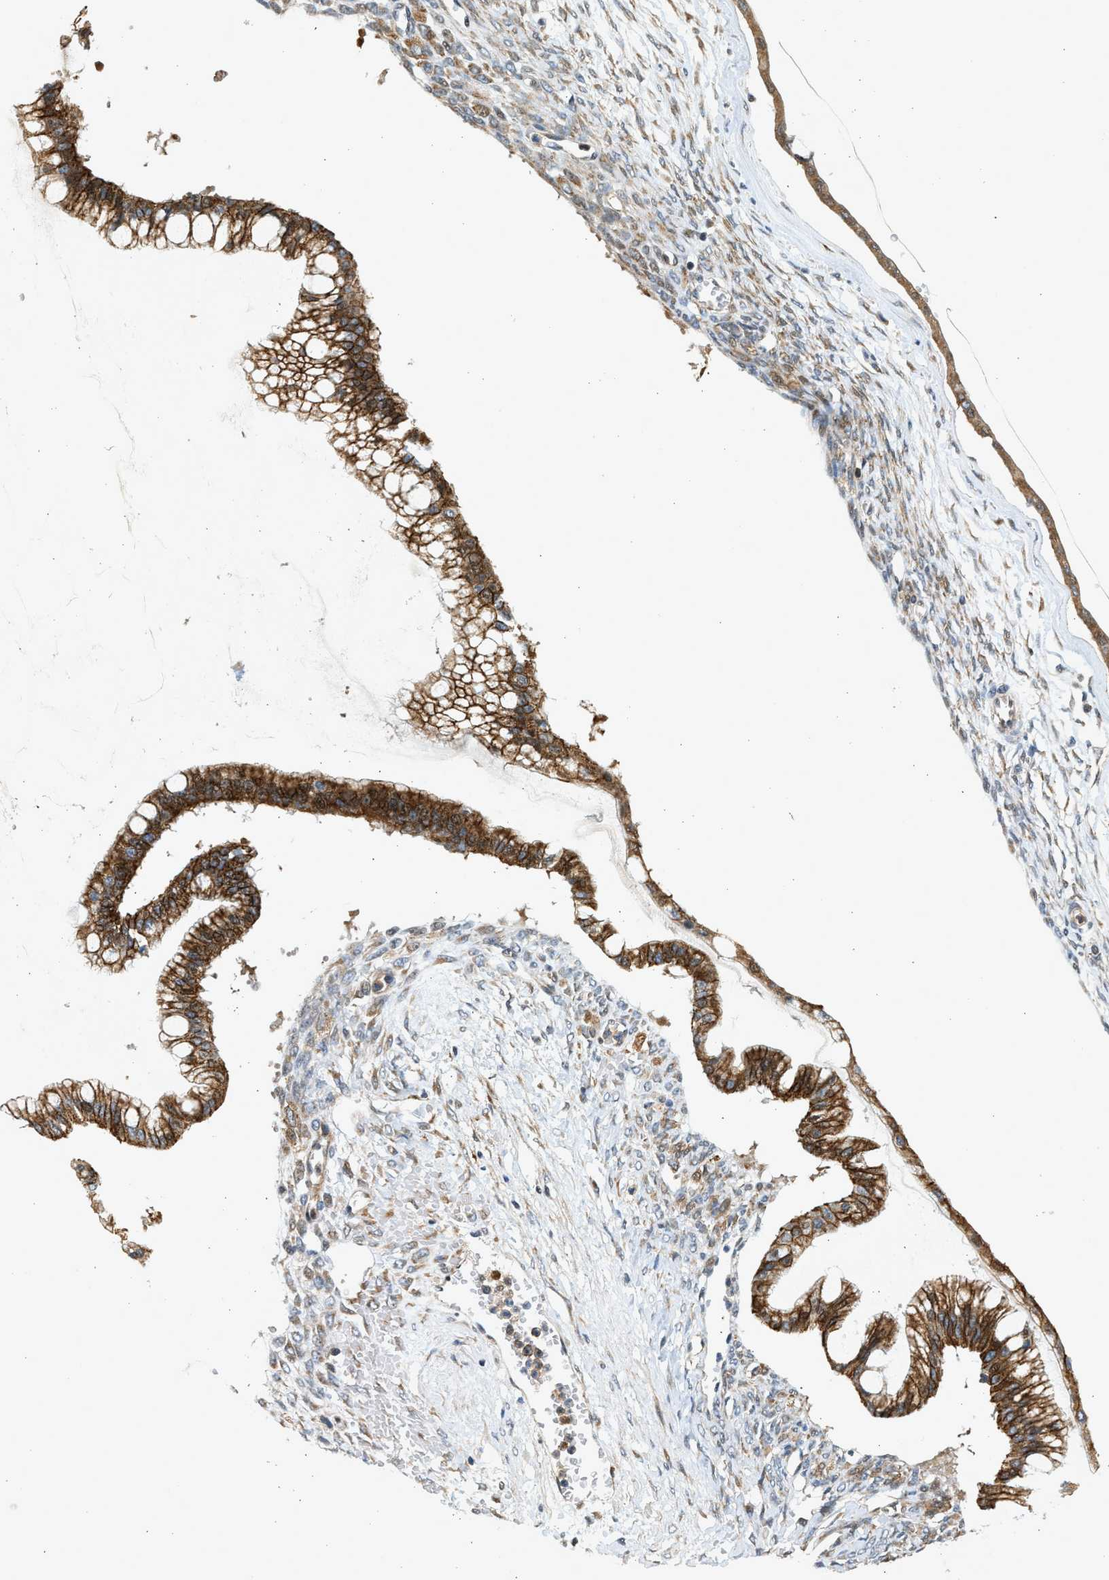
{"staining": {"intensity": "strong", "quantity": ">75%", "location": "cytoplasmic/membranous"}, "tissue": "ovarian cancer", "cell_type": "Tumor cells", "image_type": "cancer", "snomed": [{"axis": "morphology", "description": "Cystadenocarcinoma, mucinous, NOS"}, {"axis": "topography", "description": "Ovary"}], "caption": "Immunohistochemical staining of ovarian cancer (mucinous cystadenocarcinoma) exhibits high levels of strong cytoplasmic/membranous protein positivity in approximately >75% of tumor cells.", "gene": "NRSN2", "patient": {"sex": "female", "age": 73}}